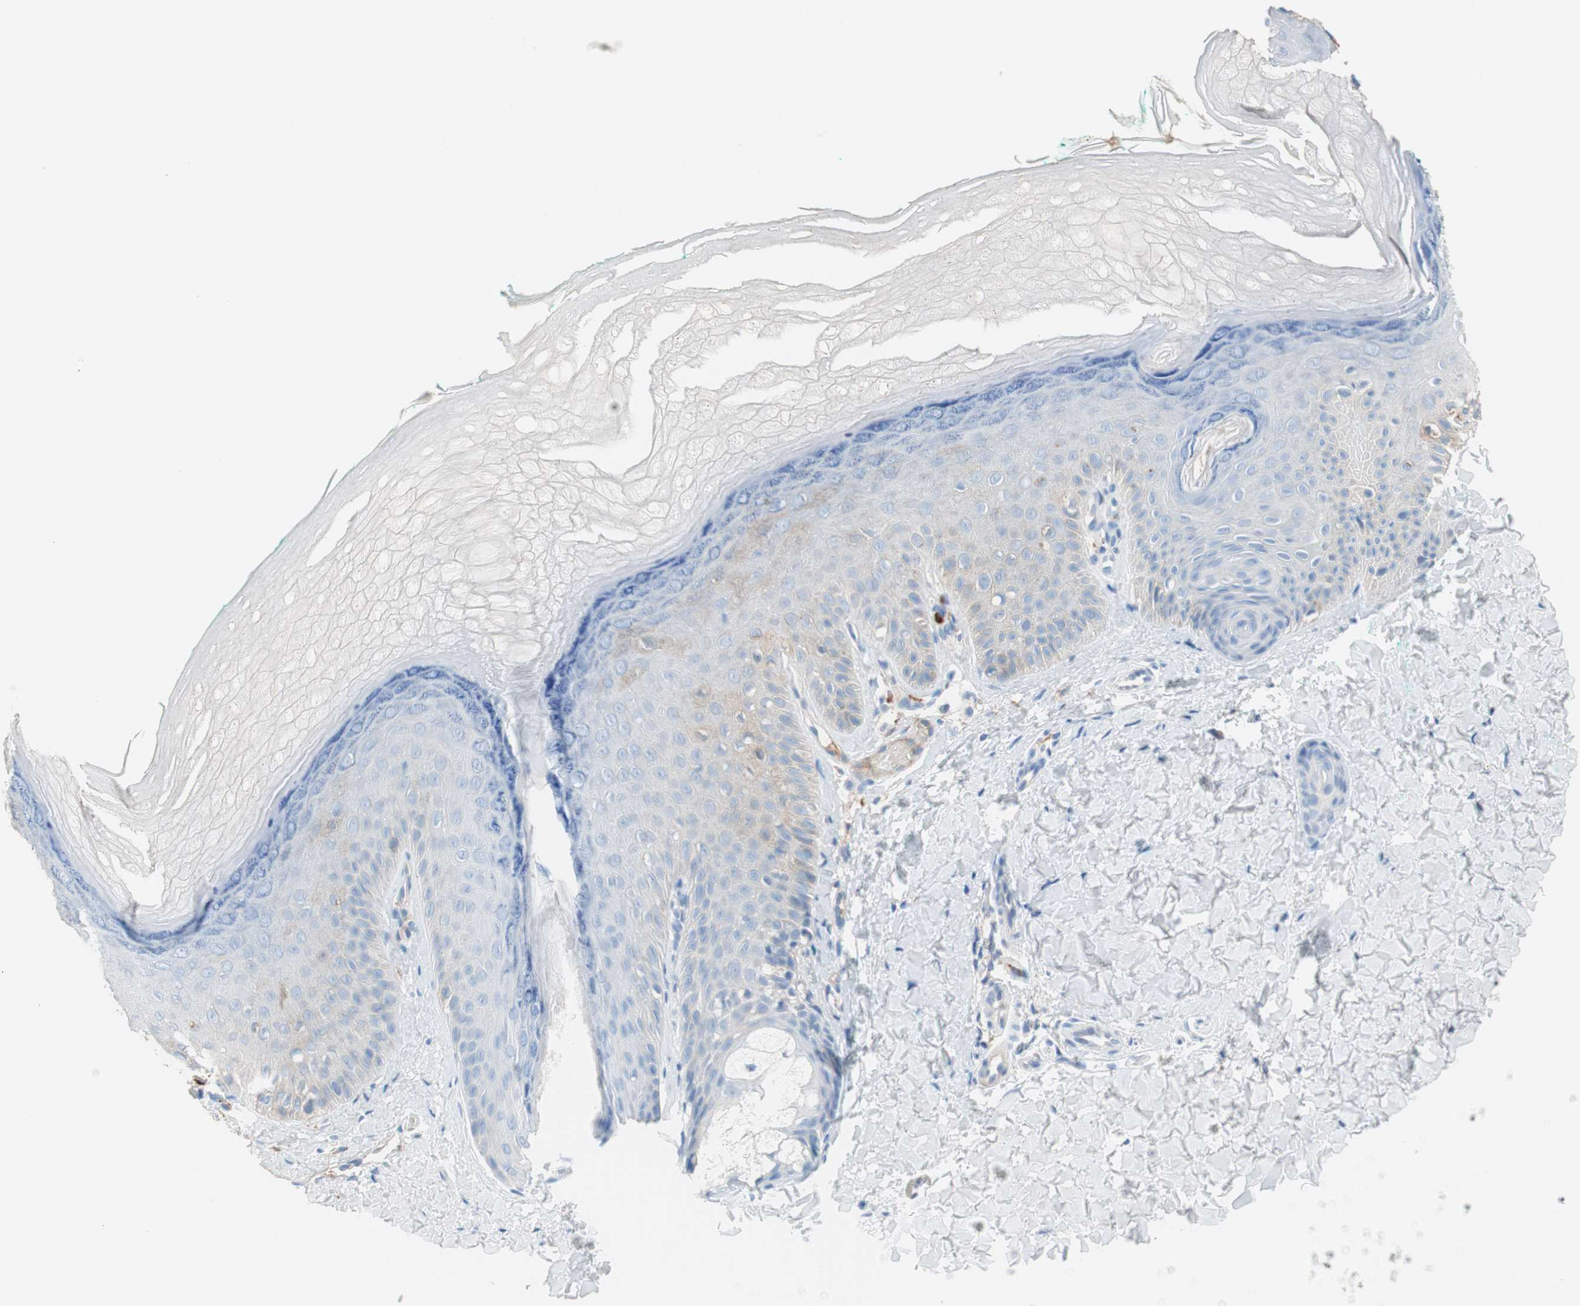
{"staining": {"intensity": "weak", "quantity": ">75%", "location": "cytoplasmic/membranous"}, "tissue": "skin", "cell_type": "Fibroblasts", "image_type": "normal", "snomed": [{"axis": "morphology", "description": "Normal tissue, NOS"}, {"axis": "topography", "description": "Skin"}], "caption": "Brown immunohistochemical staining in unremarkable human skin reveals weak cytoplasmic/membranous positivity in about >75% of fibroblasts.", "gene": "RBP4", "patient": {"sex": "male", "age": 26}}